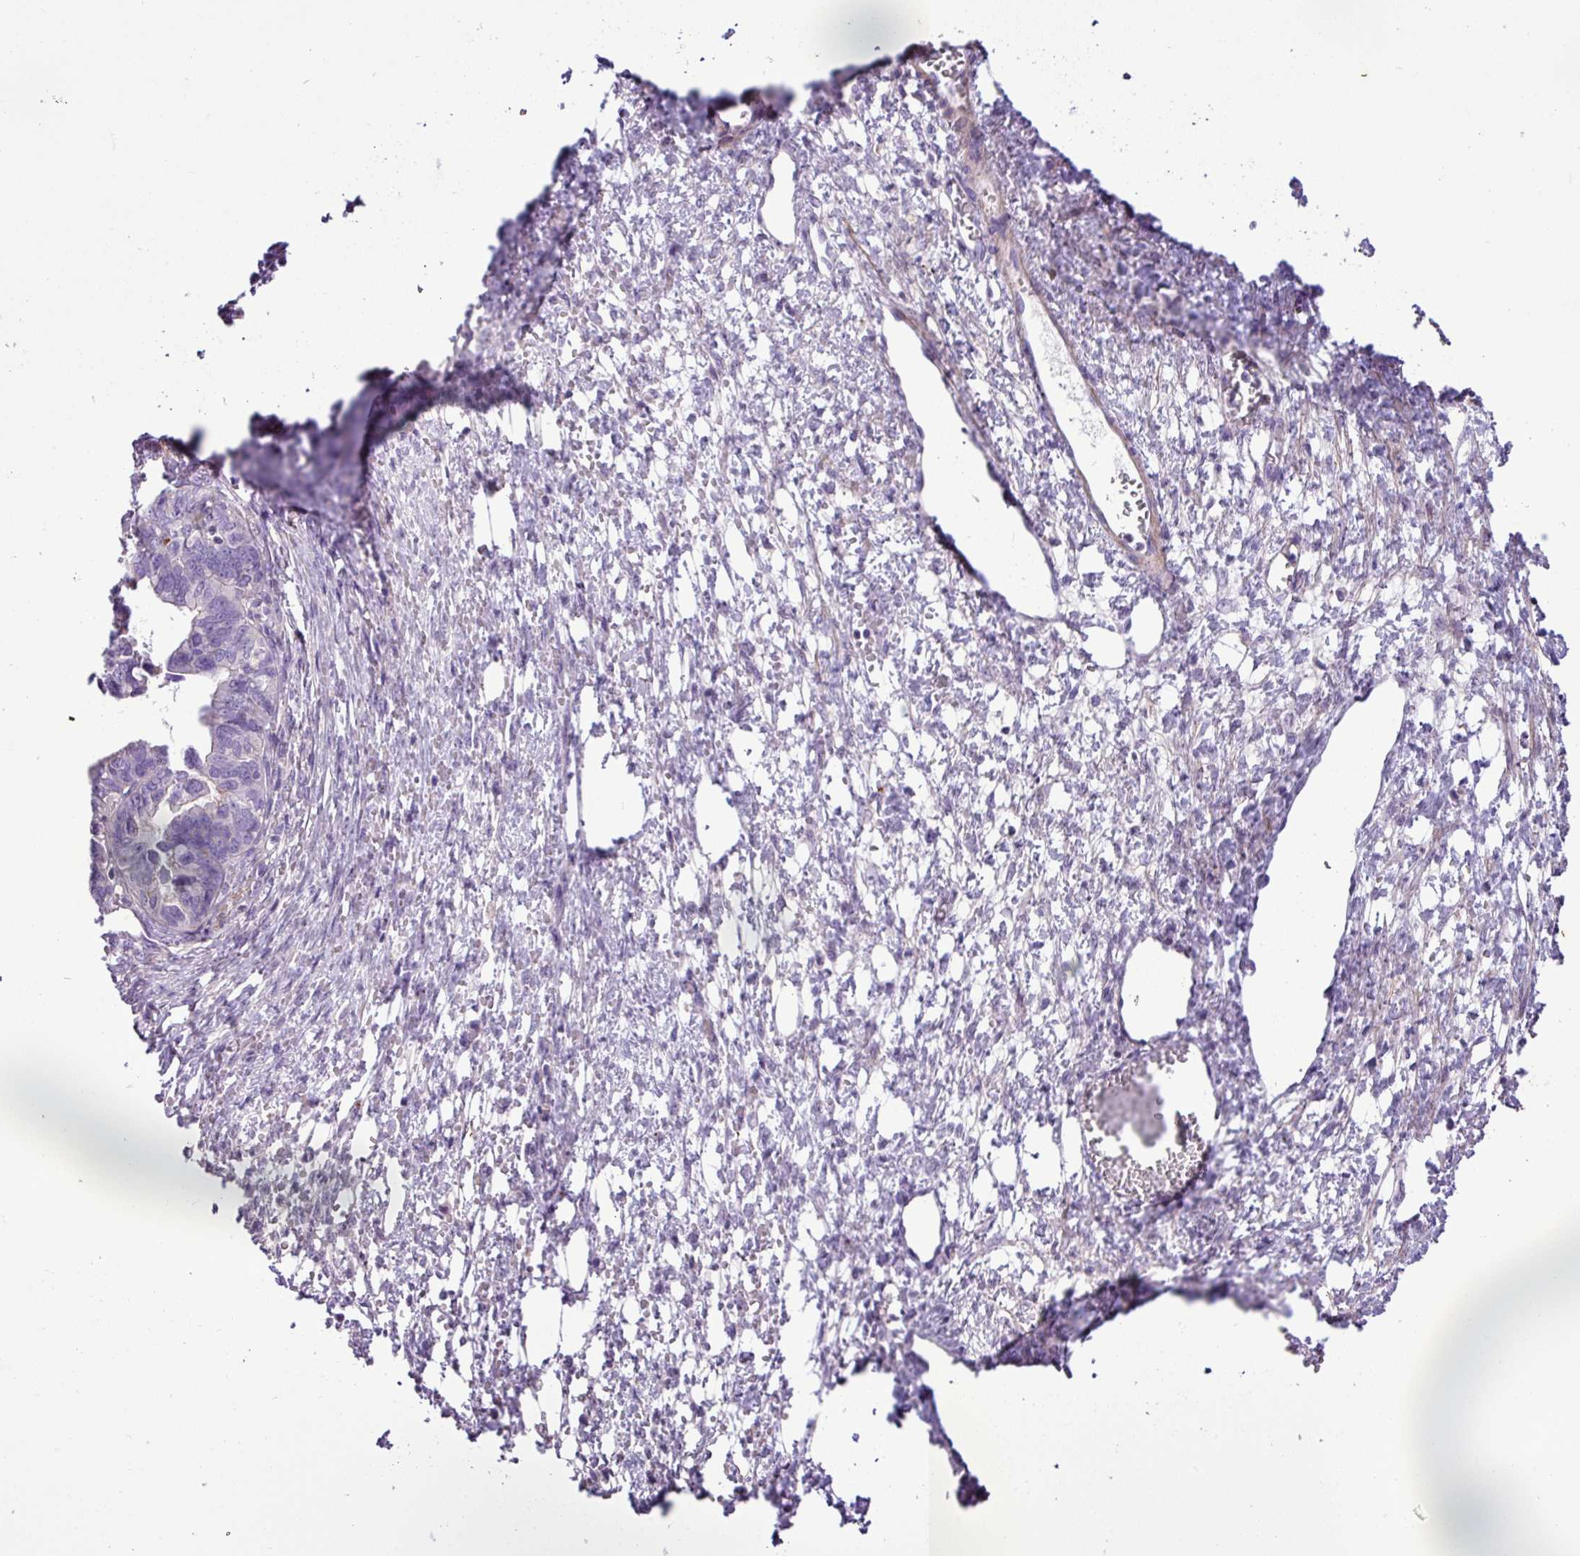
{"staining": {"intensity": "negative", "quantity": "none", "location": "none"}, "tissue": "ovarian cancer", "cell_type": "Tumor cells", "image_type": "cancer", "snomed": [{"axis": "morphology", "description": "Cystadenocarcinoma, serous, NOS"}, {"axis": "topography", "description": "Ovary"}], "caption": "This is a histopathology image of IHC staining of ovarian serous cystadenocarcinoma, which shows no staining in tumor cells.", "gene": "ZNF334", "patient": {"sex": "female", "age": 64}}